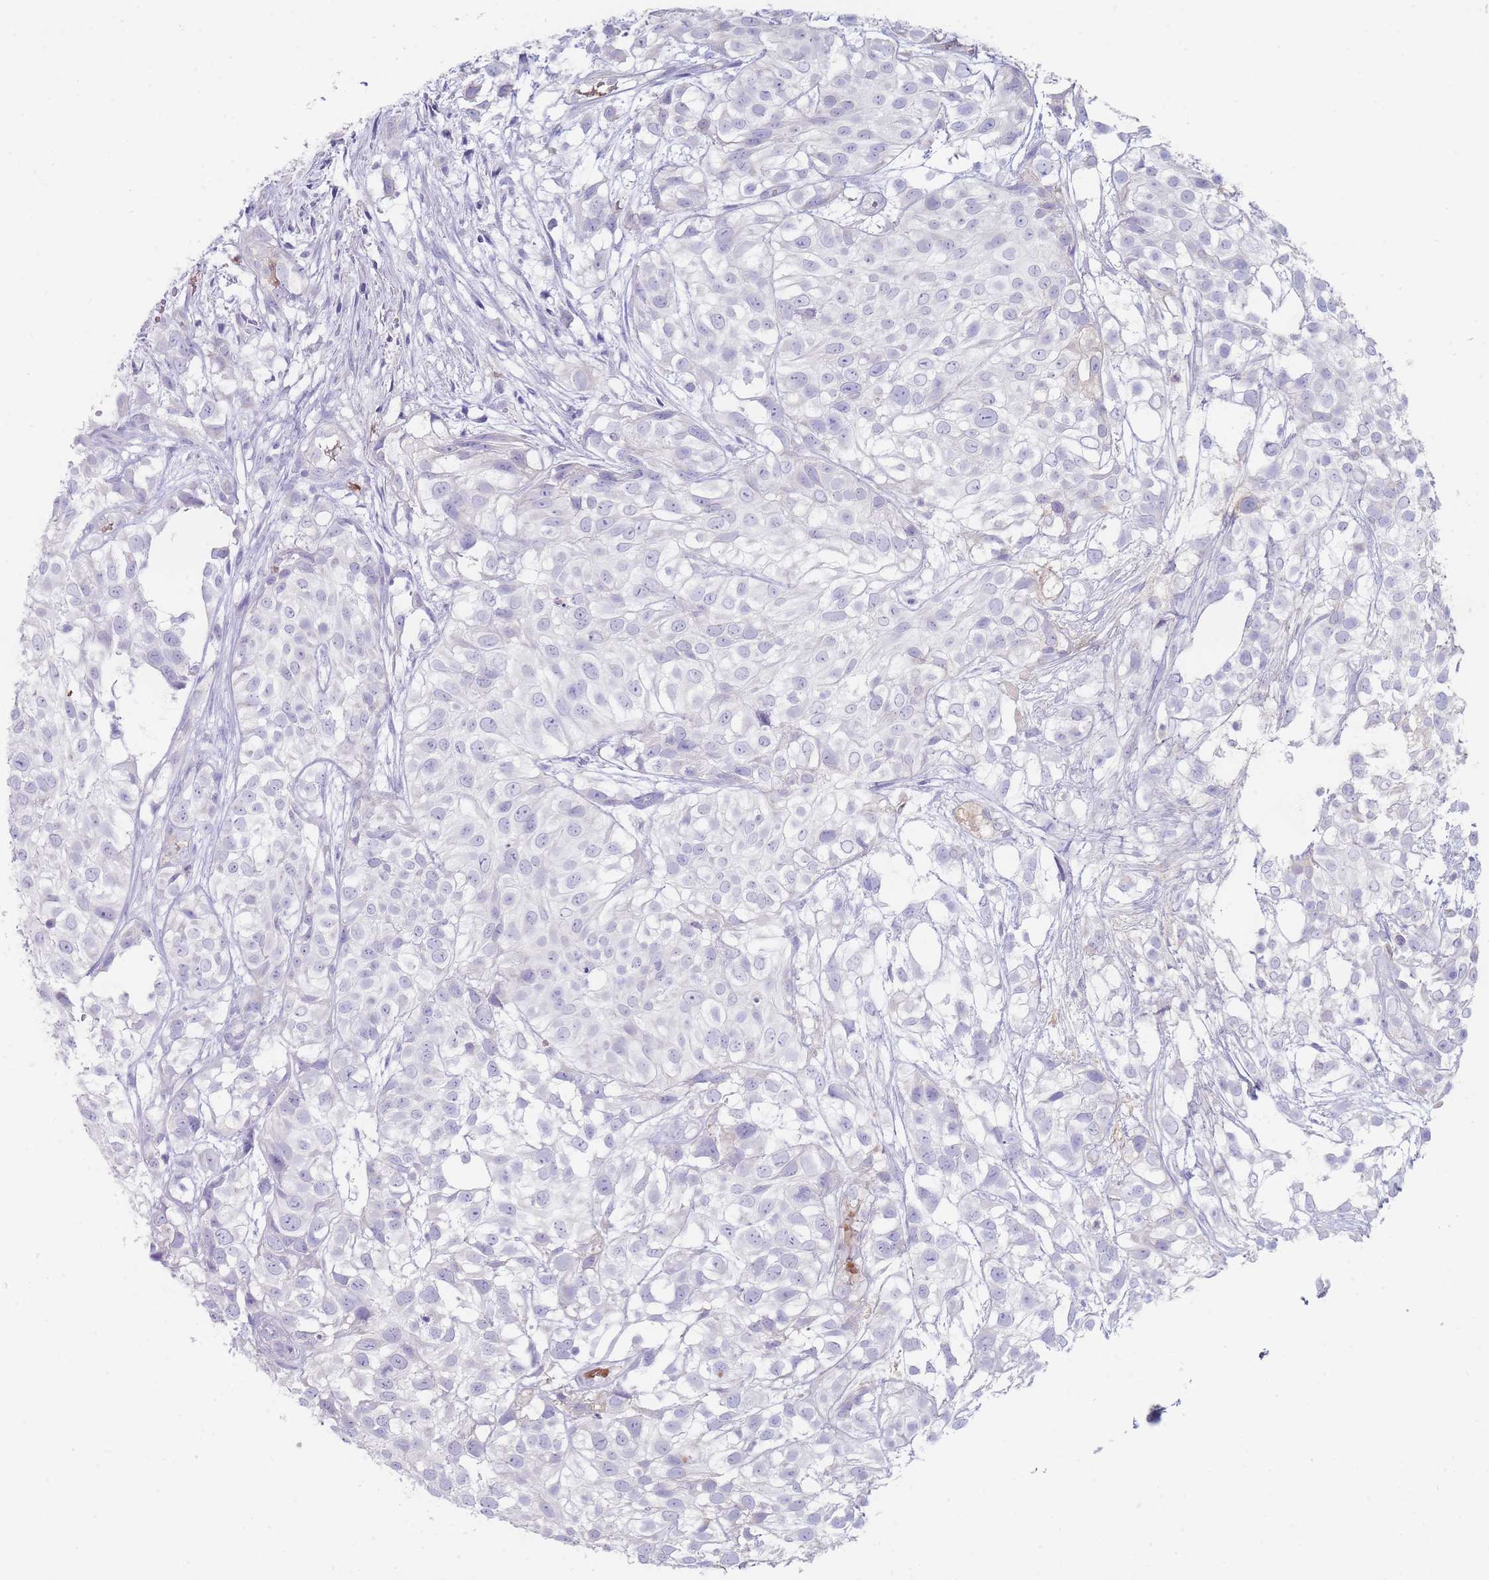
{"staining": {"intensity": "negative", "quantity": "none", "location": "none"}, "tissue": "urothelial cancer", "cell_type": "Tumor cells", "image_type": "cancer", "snomed": [{"axis": "morphology", "description": "Urothelial carcinoma, High grade"}, {"axis": "topography", "description": "Urinary bladder"}], "caption": "This photomicrograph is of urothelial cancer stained with immunohistochemistry to label a protein in brown with the nuclei are counter-stained blue. There is no positivity in tumor cells.", "gene": "HBG2", "patient": {"sex": "male", "age": 56}}